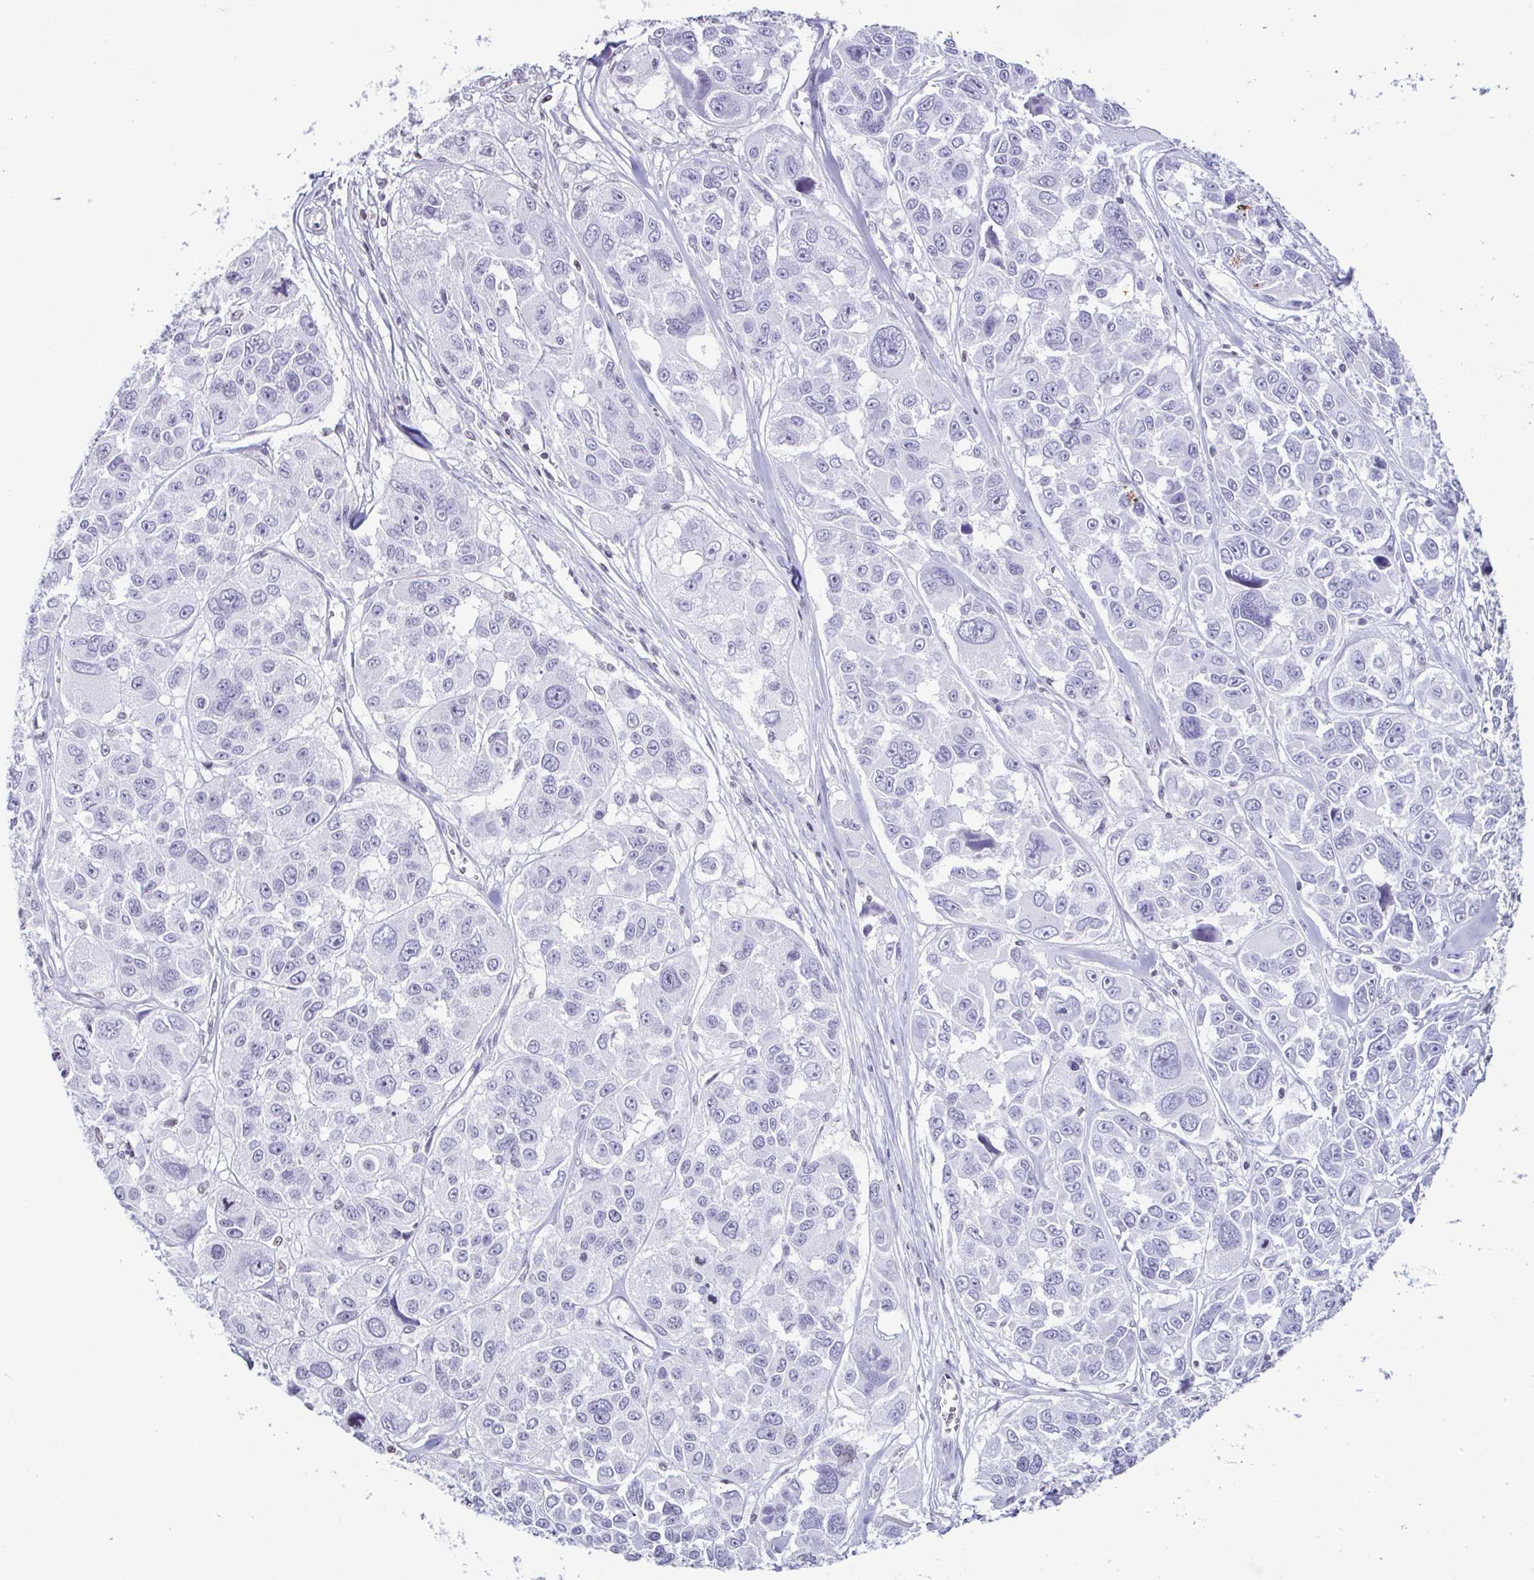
{"staining": {"intensity": "negative", "quantity": "none", "location": "none"}, "tissue": "melanoma", "cell_type": "Tumor cells", "image_type": "cancer", "snomed": [{"axis": "morphology", "description": "Malignant melanoma, NOS"}, {"axis": "topography", "description": "Skin"}], "caption": "This is an immunohistochemistry image of malignant melanoma. There is no staining in tumor cells.", "gene": "VCY1B", "patient": {"sex": "female", "age": 66}}